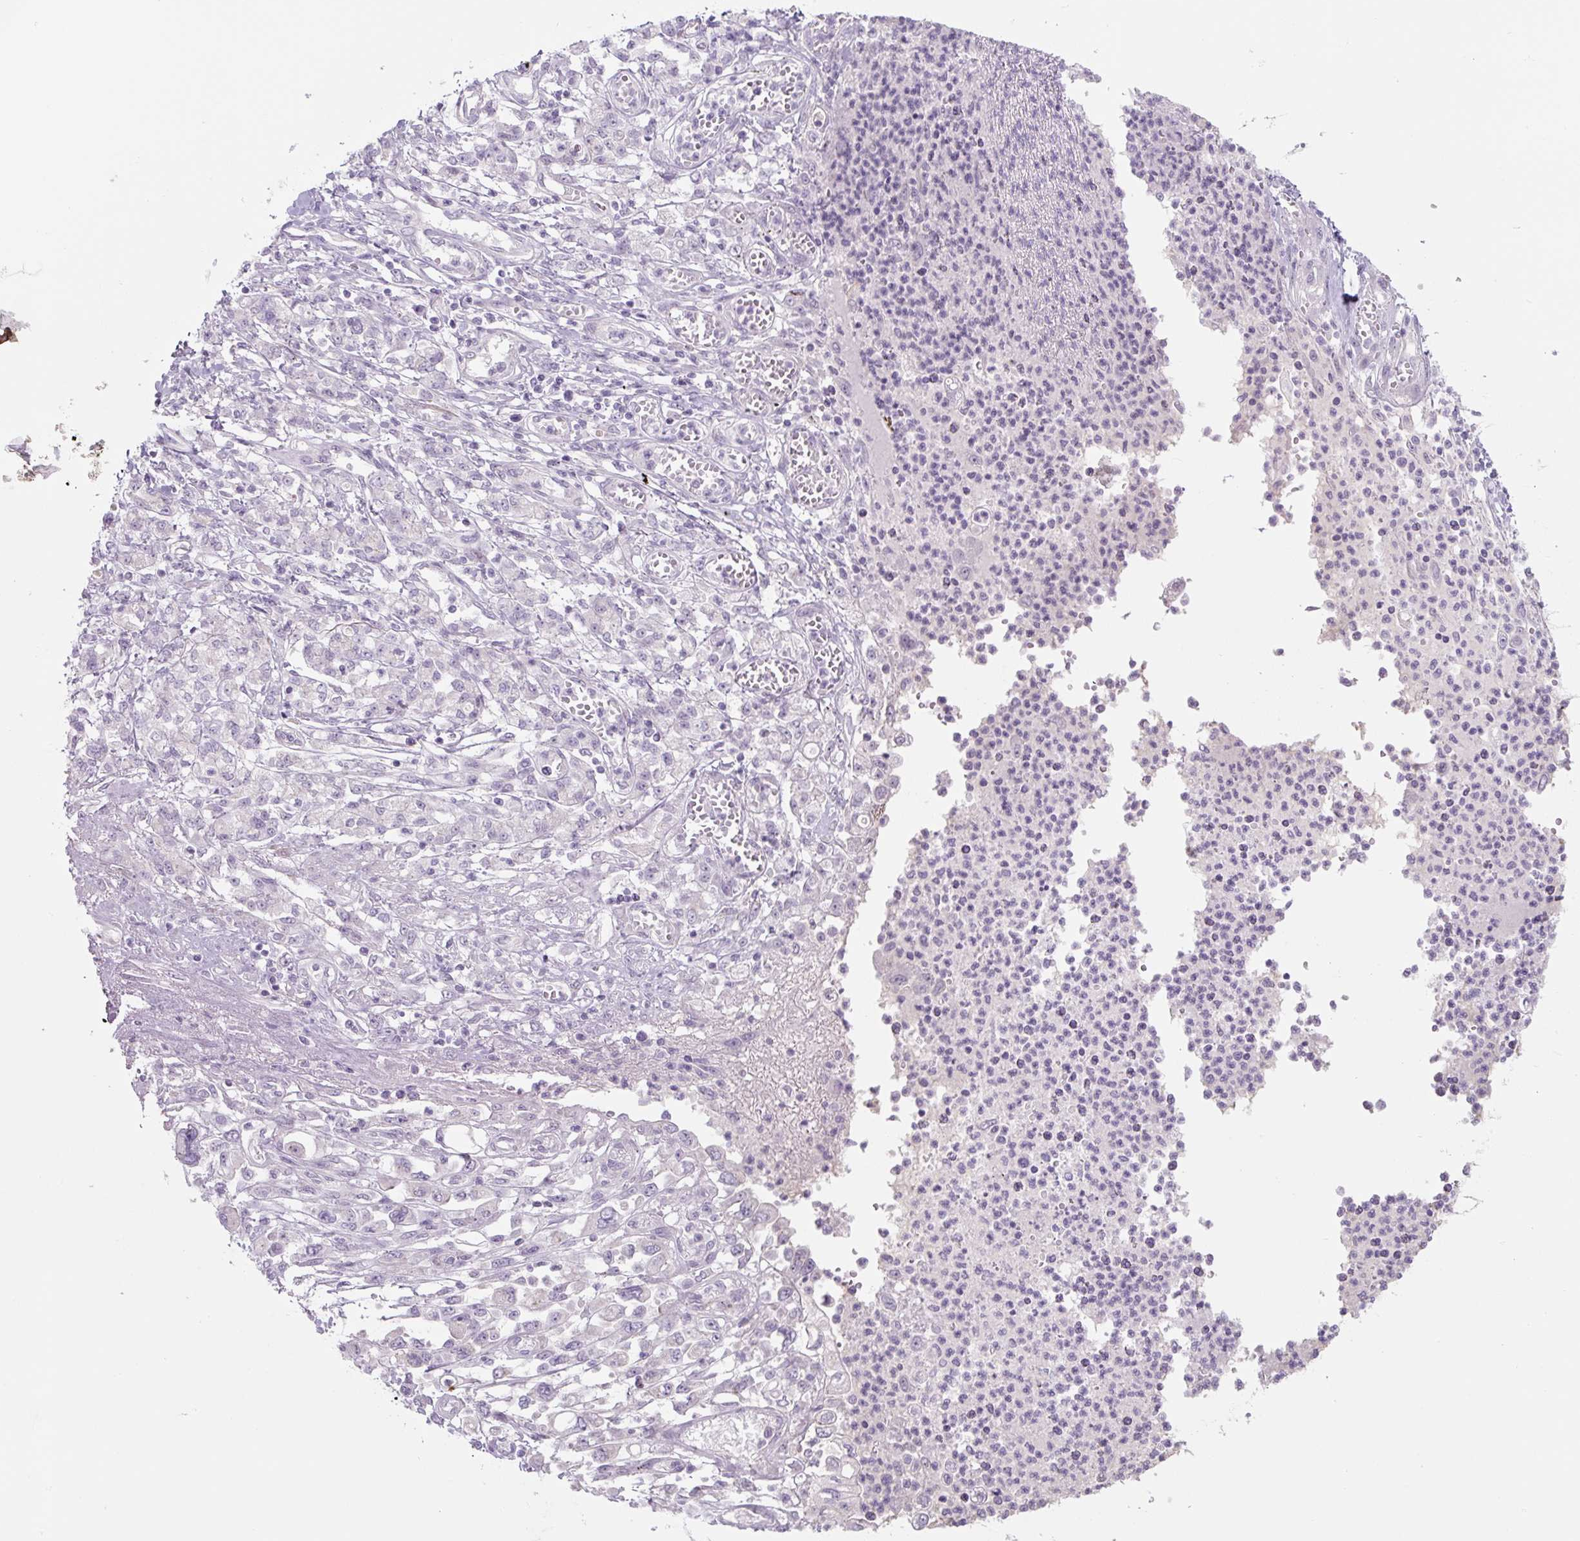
{"staining": {"intensity": "negative", "quantity": "none", "location": "none"}, "tissue": "stomach cancer", "cell_type": "Tumor cells", "image_type": "cancer", "snomed": [{"axis": "morphology", "description": "Adenocarcinoma, NOS"}, {"axis": "topography", "description": "Stomach"}], "caption": "Stomach cancer (adenocarcinoma) was stained to show a protein in brown. There is no significant positivity in tumor cells. (IHC, brightfield microscopy, high magnification).", "gene": "PRM1", "patient": {"sex": "female", "age": 76}}